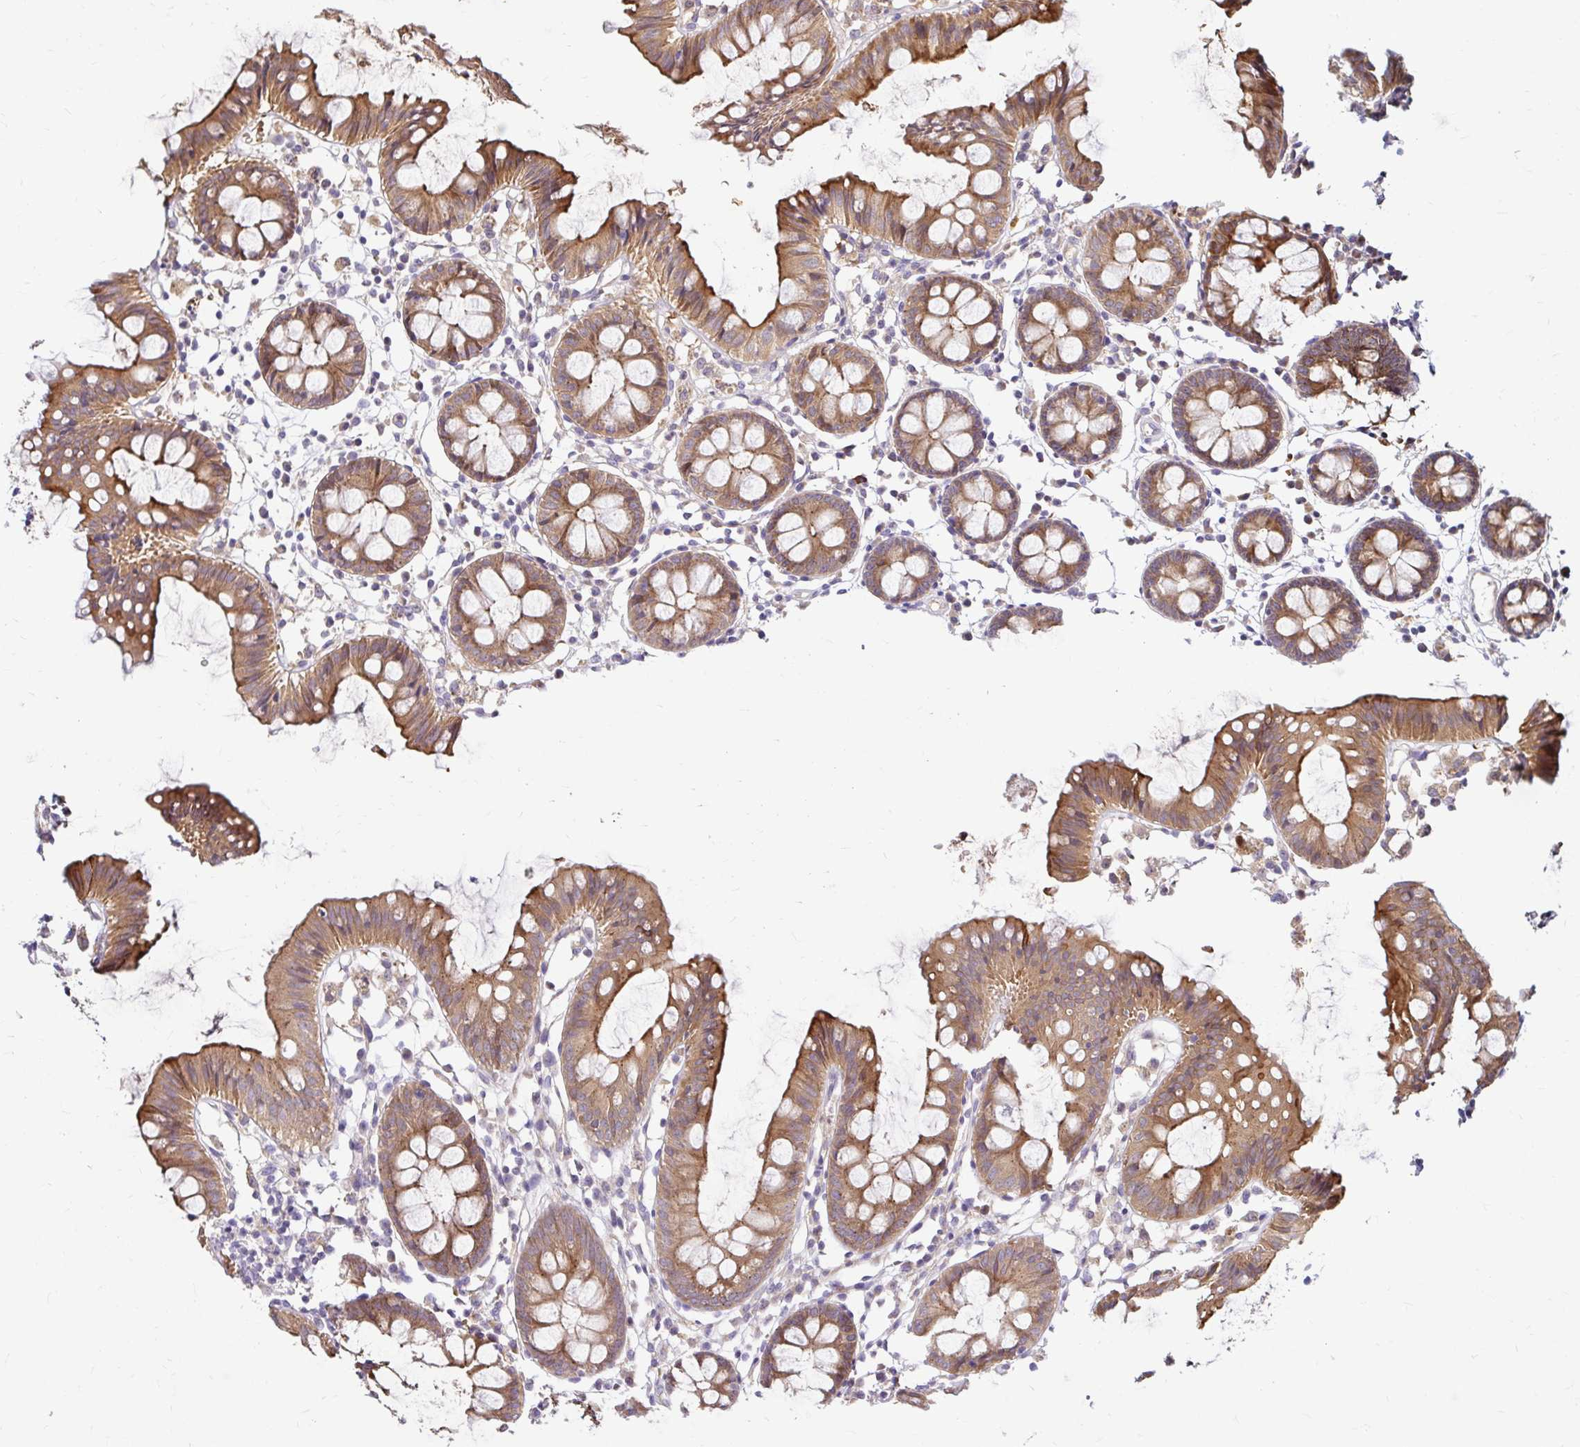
{"staining": {"intensity": "moderate", "quantity": ">75%", "location": "cytoplasmic/membranous"}, "tissue": "colon", "cell_type": "Endothelial cells", "image_type": "normal", "snomed": [{"axis": "morphology", "description": "Normal tissue, NOS"}, {"axis": "topography", "description": "Colon"}], "caption": "Colon stained with DAB (3,3'-diaminobenzidine) immunohistochemistry reveals medium levels of moderate cytoplasmic/membranous expression in about >75% of endothelial cells.", "gene": "ARHGEF37", "patient": {"sex": "female", "age": 84}}